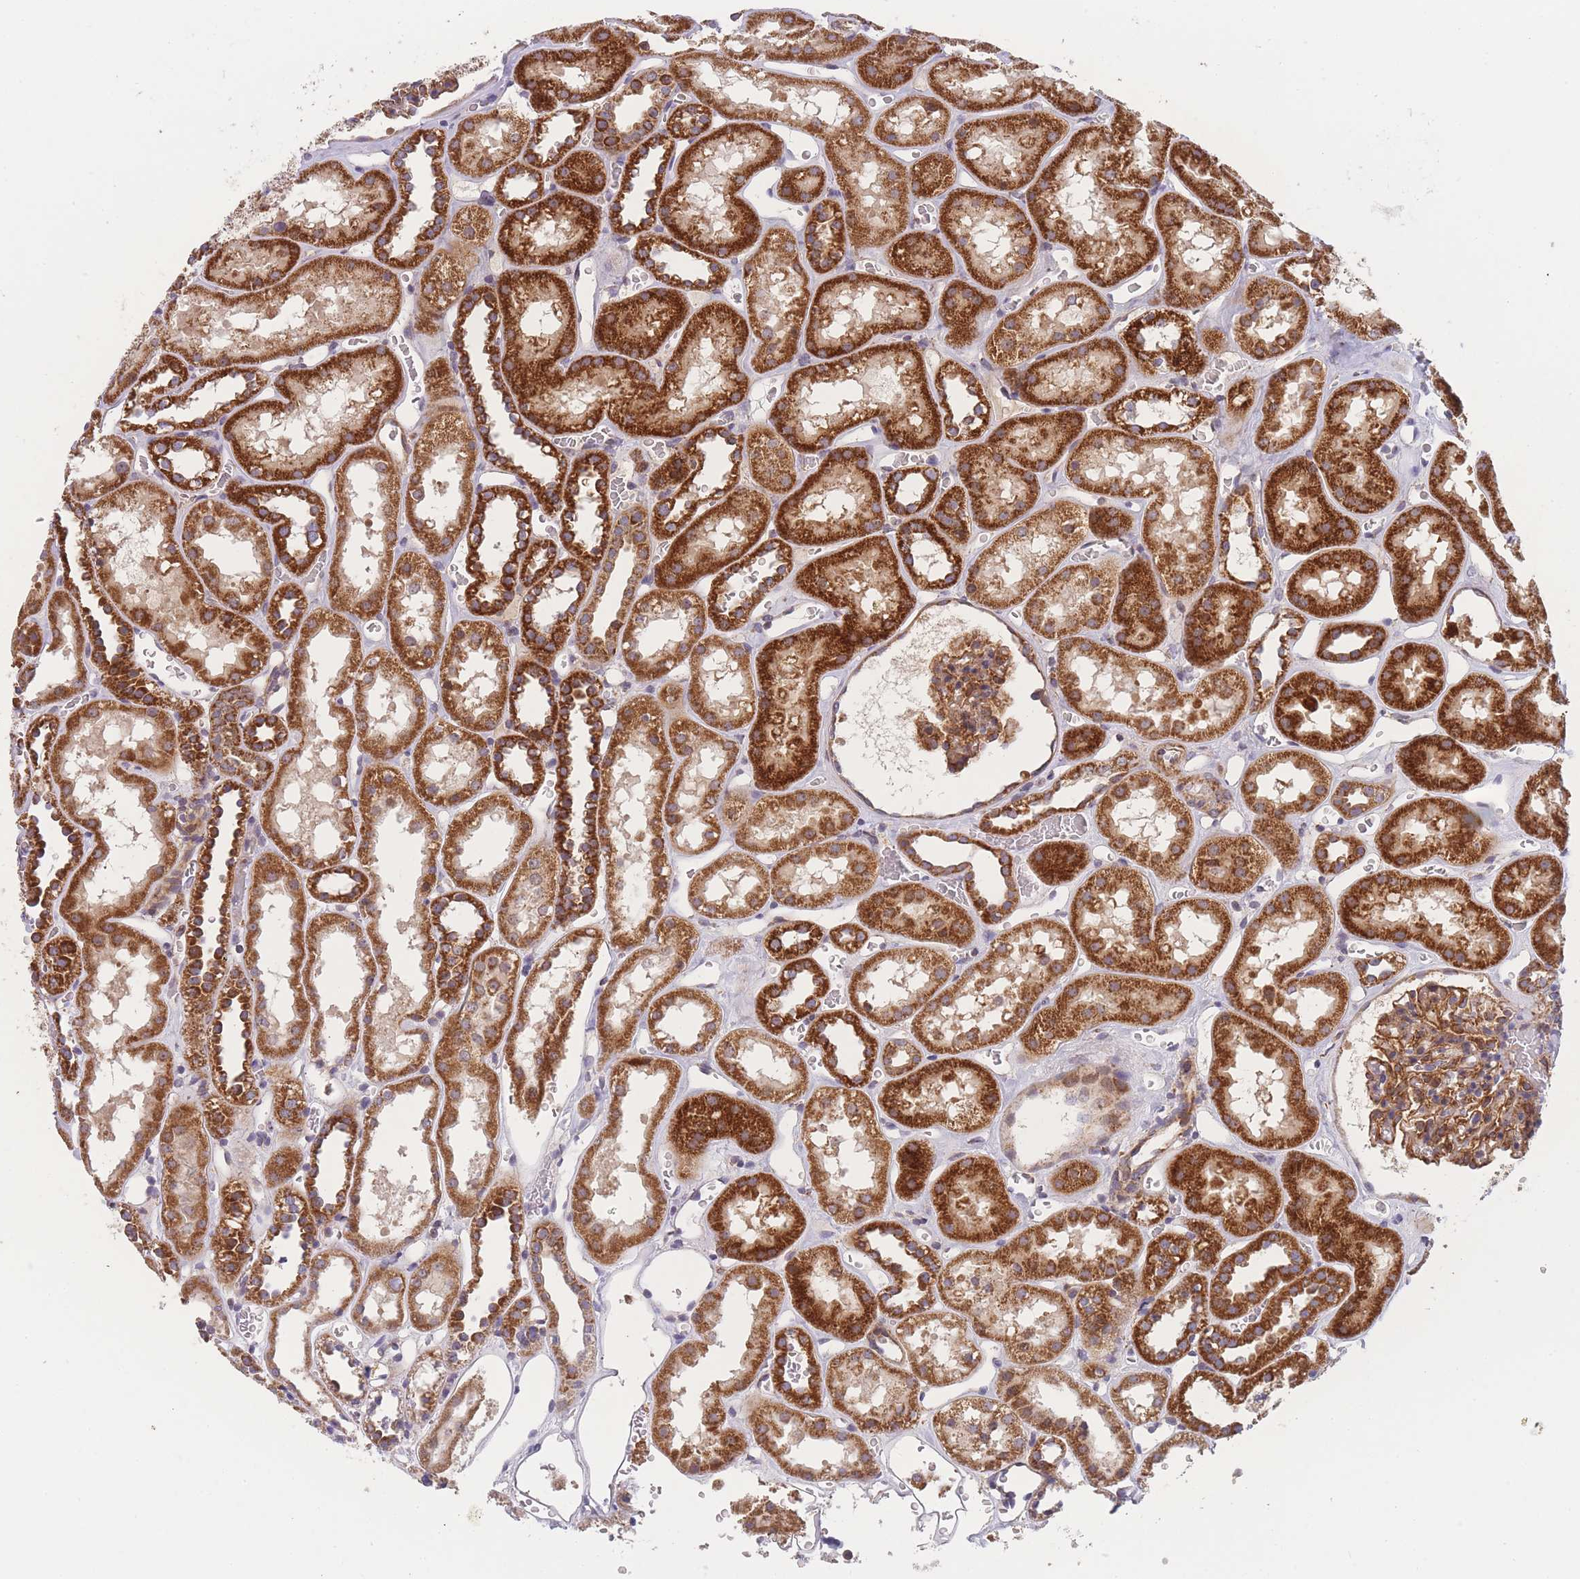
{"staining": {"intensity": "moderate", "quantity": ">75%", "location": "cytoplasmic/membranous"}, "tissue": "kidney", "cell_type": "Cells in glomeruli", "image_type": "normal", "snomed": [{"axis": "morphology", "description": "Normal tissue, NOS"}, {"axis": "topography", "description": "Kidney"}], "caption": "This micrograph exhibits immunohistochemistry staining of benign human kidney, with medium moderate cytoplasmic/membranous staining in about >75% of cells in glomeruli.", "gene": "MTRES1", "patient": {"sex": "female", "age": 41}}